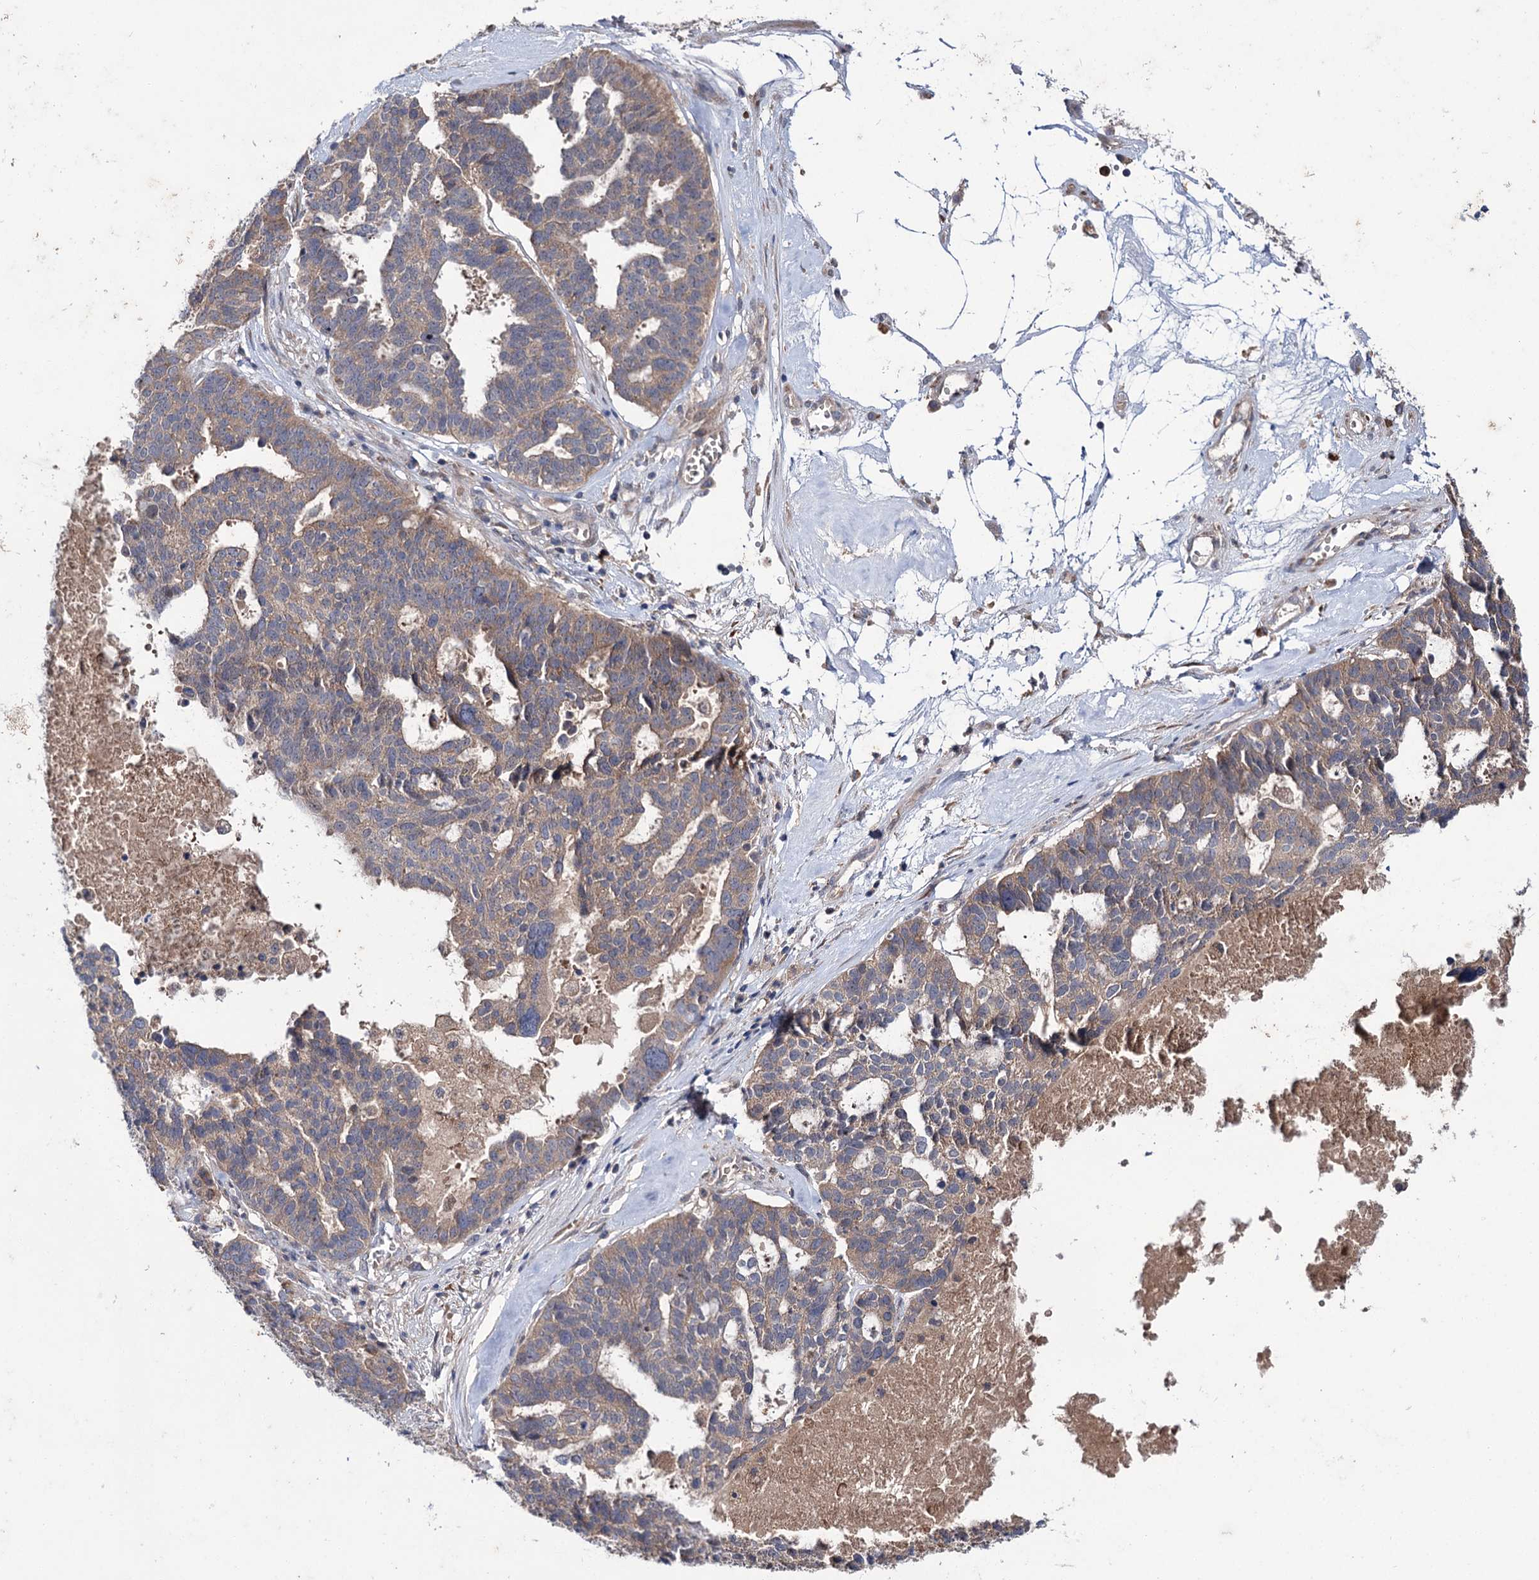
{"staining": {"intensity": "weak", "quantity": ">75%", "location": "cytoplasmic/membranous"}, "tissue": "ovarian cancer", "cell_type": "Tumor cells", "image_type": "cancer", "snomed": [{"axis": "morphology", "description": "Cystadenocarcinoma, serous, NOS"}, {"axis": "topography", "description": "Ovary"}], "caption": "Serous cystadenocarcinoma (ovarian) stained with immunohistochemistry (IHC) shows weak cytoplasmic/membranous staining in approximately >75% of tumor cells.", "gene": "PTPN3", "patient": {"sex": "female", "age": 59}}